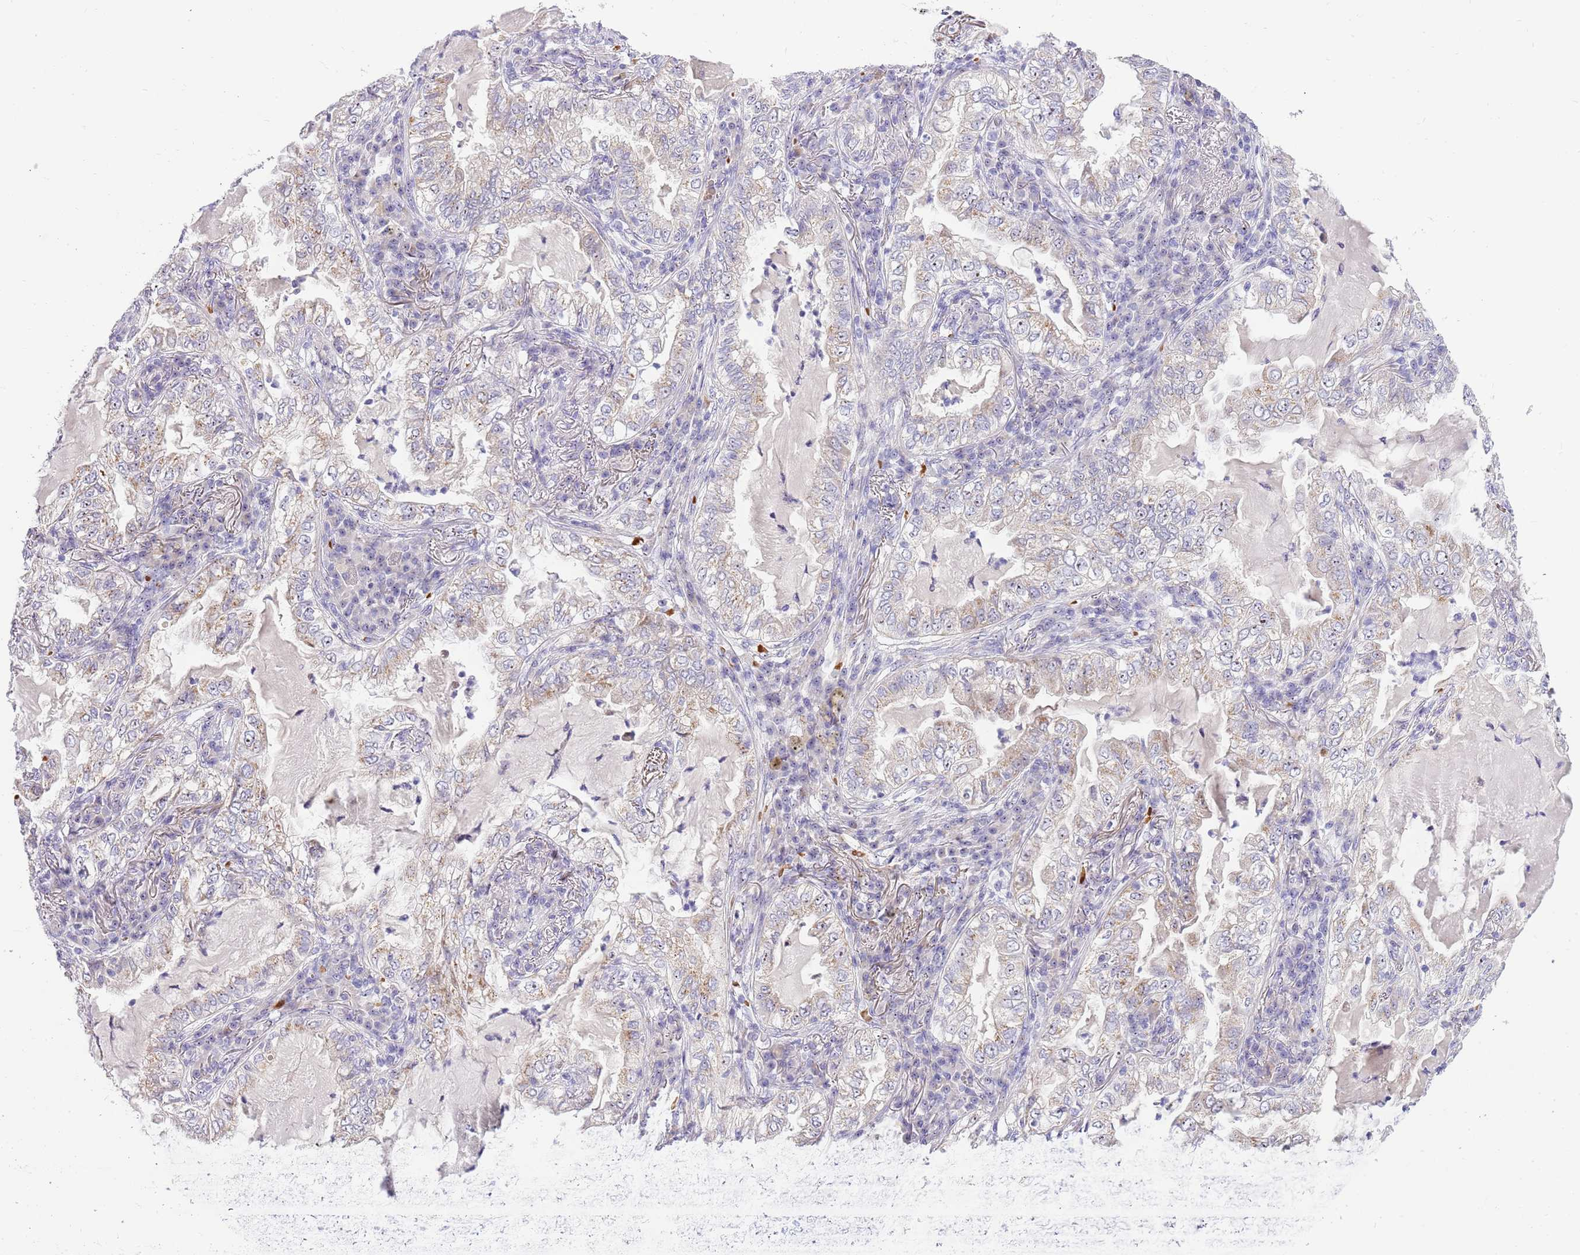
{"staining": {"intensity": "weak", "quantity": "25%-75%", "location": "cytoplasmic/membranous"}, "tissue": "lung cancer", "cell_type": "Tumor cells", "image_type": "cancer", "snomed": [{"axis": "morphology", "description": "Adenocarcinoma, NOS"}, {"axis": "topography", "description": "Lung"}], "caption": "This photomicrograph shows immunohistochemistry staining of adenocarcinoma (lung), with low weak cytoplasmic/membranous expression in about 25%-75% of tumor cells.", "gene": "DNAJA3", "patient": {"sex": "female", "age": 73}}